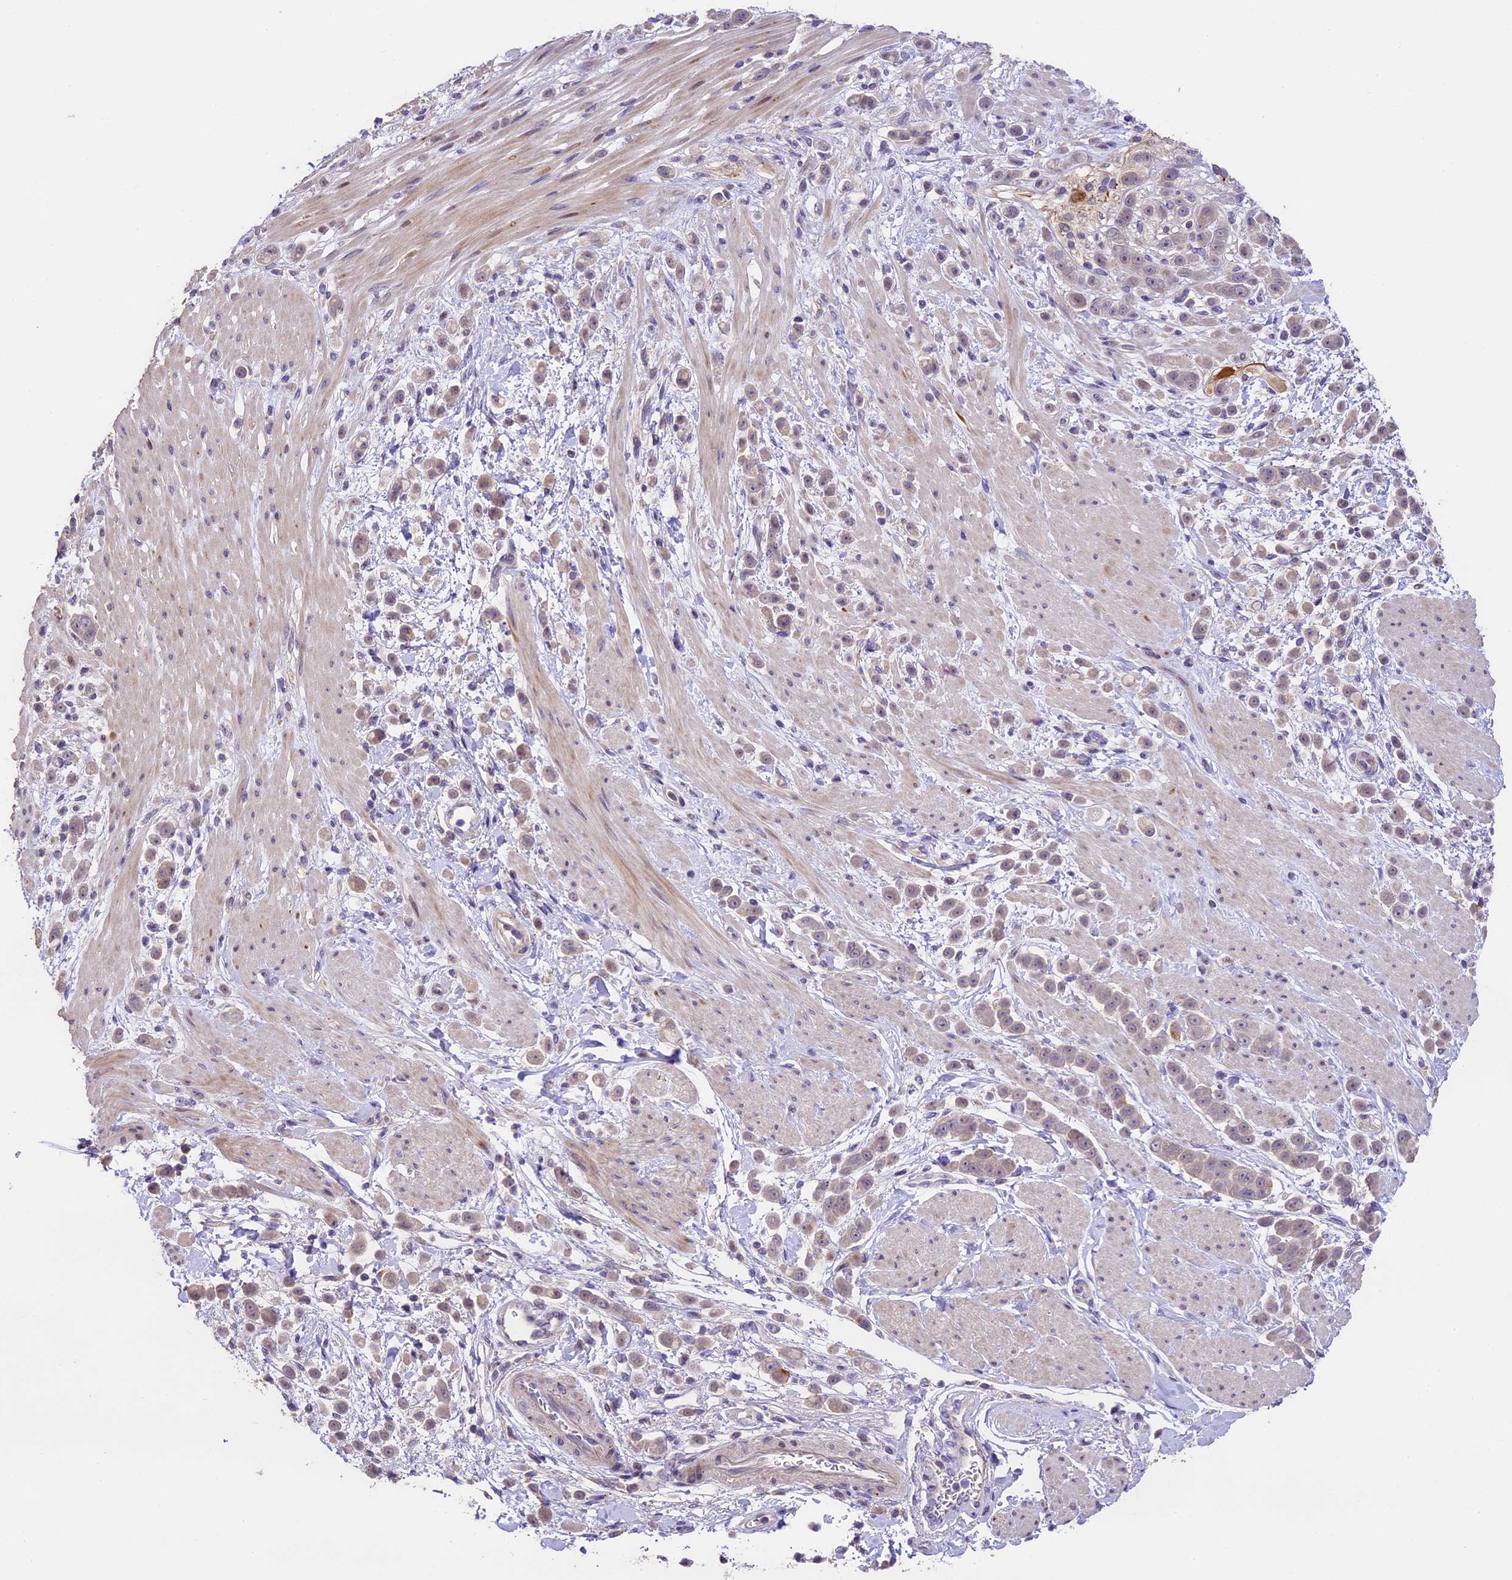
{"staining": {"intensity": "negative", "quantity": "none", "location": "none"}, "tissue": "pancreatic cancer", "cell_type": "Tumor cells", "image_type": "cancer", "snomed": [{"axis": "morphology", "description": "Normal tissue, NOS"}, {"axis": "morphology", "description": "Adenocarcinoma, NOS"}, {"axis": "topography", "description": "Pancreas"}], "caption": "Immunohistochemistry of human pancreatic adenocarcinoma reveals no positivity in tumor cells.", "gene": "DGKH", "patient": {"sex": "female", "age": 64}}